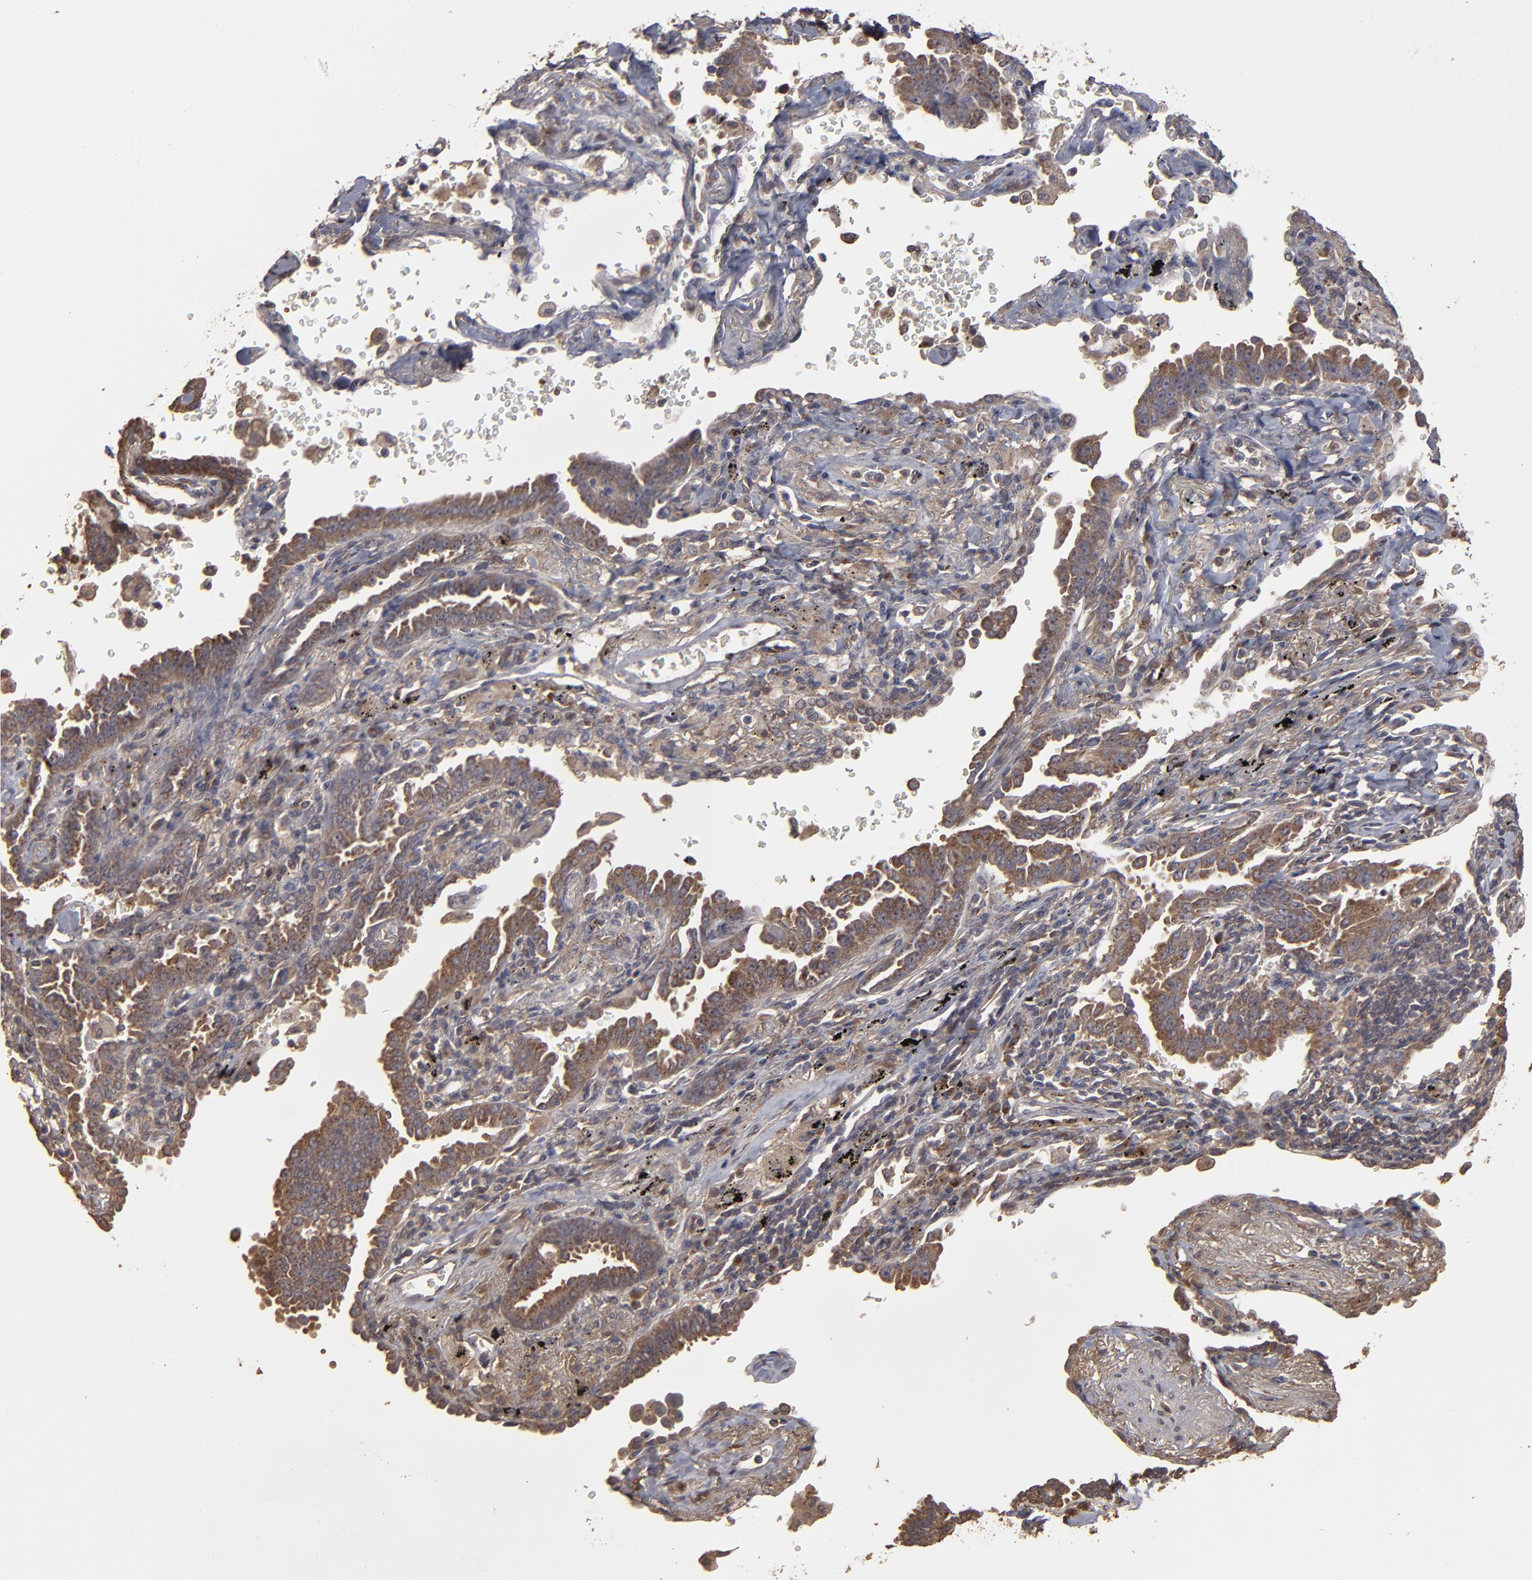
{"staining": {"intensity": "moderate", "quantity": ">75%", "location": "cytoplasmic/membranous"}, "tissue": "lung cancer", "cell_type": "Tumor cells", "image_type": "cancer", "snomed": [{"axis": "morphology", "description": "Adenocarcinoma, NOS"}, {"axis": "topography", "description": "Lung"}], "caption": "Protein staining displays moderate cytoplasmic/membranous positivity in about >75% of tumor cells in adenocarcinoma (lung). (DAB (3,3'-diaminobenzidine) IHC with brightfield microscopy, high magnification).", "gene": "MMP2", "patient": {"sex": "female", "age": 64}}